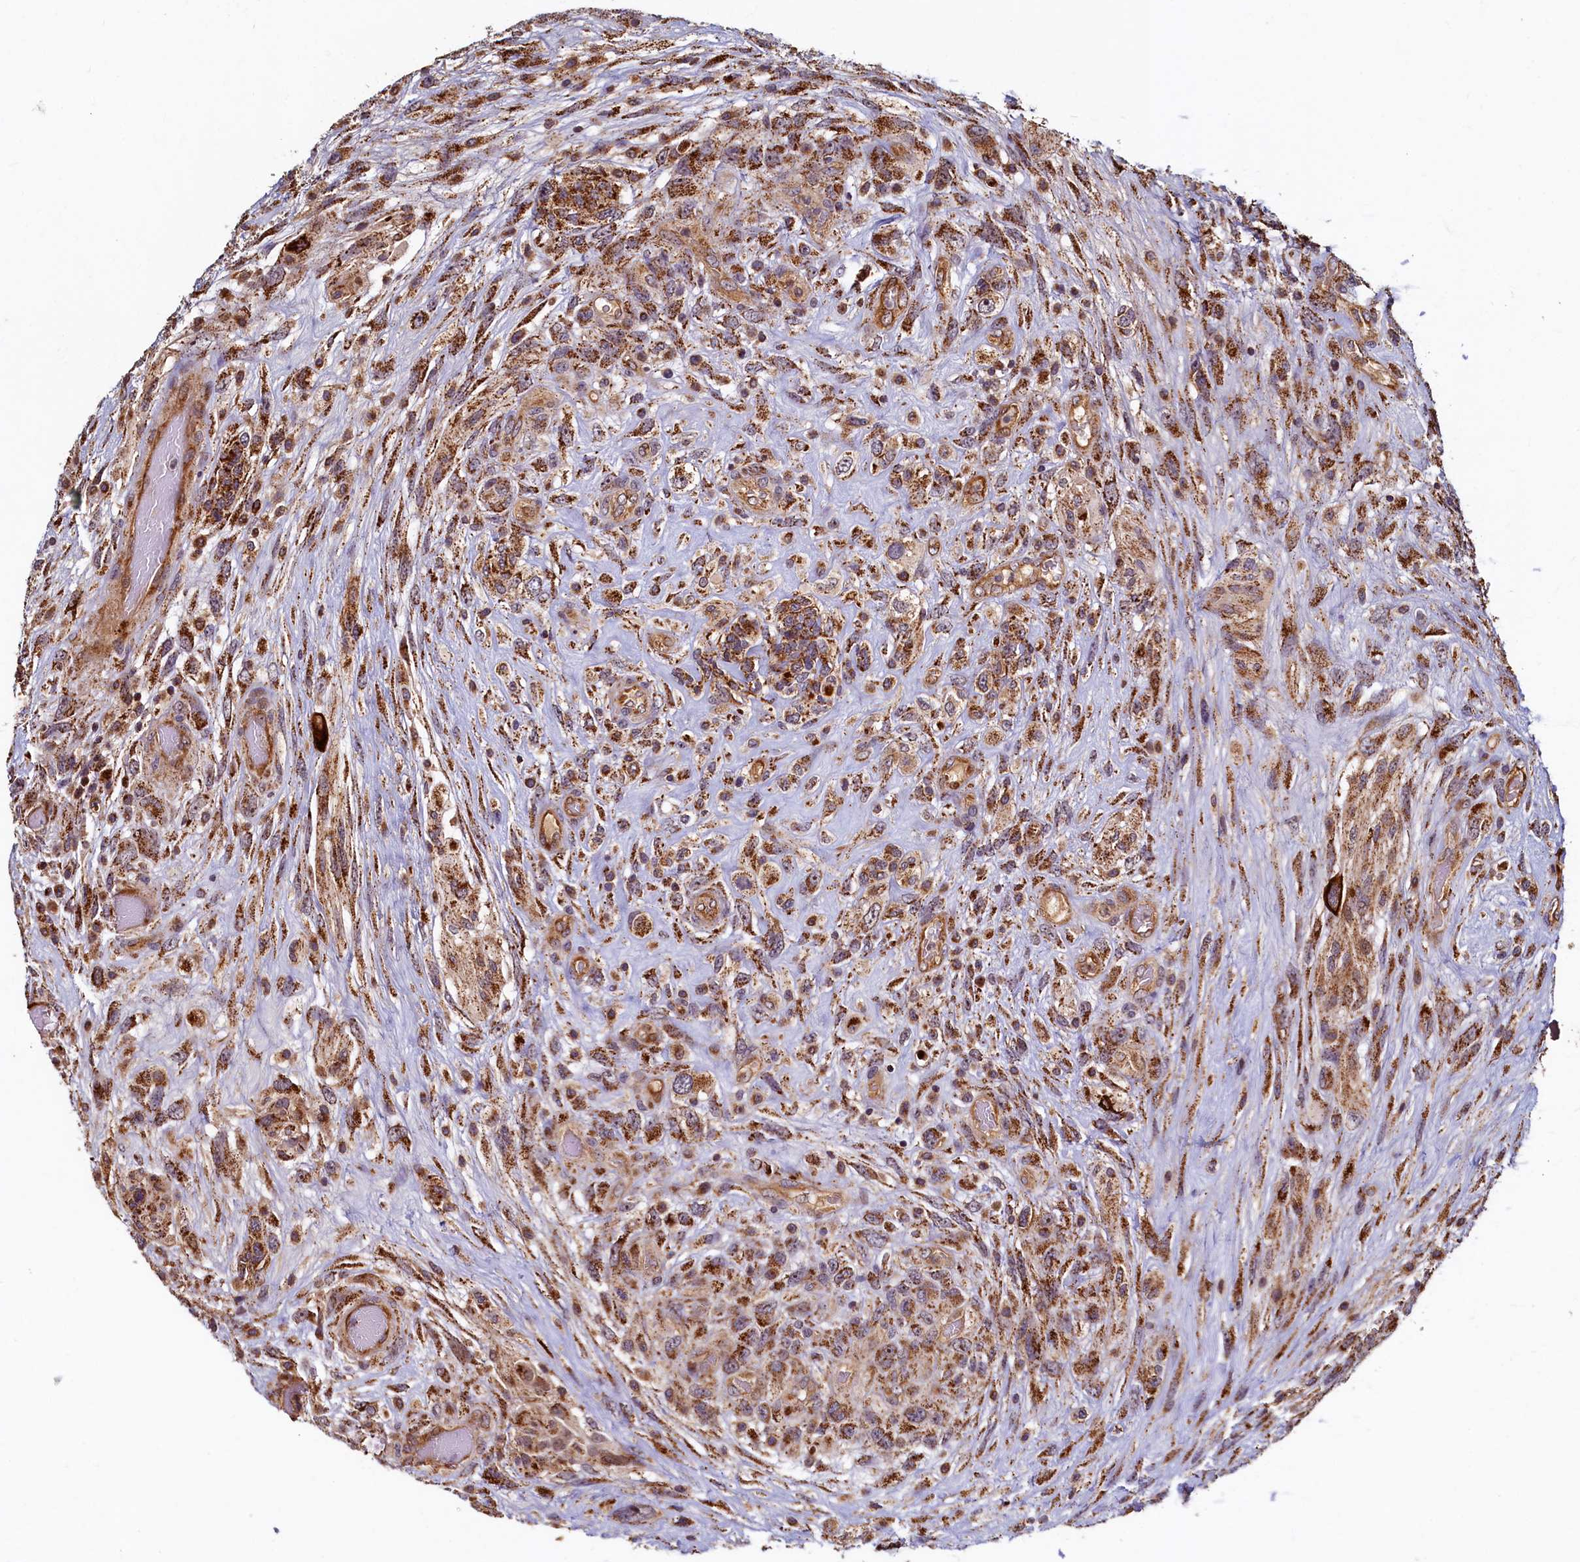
{"staining": {"intensity": "moderate", "quantity": ">75%", "location": "cytoplasmic/membranous"}, "tissue": "glioma", "cell_type": "Tumor cells", "image_type": "cancer", "snomed": [{"axis": "morphology", "description": "Glioma, malignant, High grade"}, {"axis": "topography", "description": "Brain"}], "caption": "Immunohistochemical staining of malignant glioma (high-grade) shows moderate cytoplasmic/membranous protein staining in approximately >75% of tumor cells. (DAB (3,3'-diaminobenzidine) IHC, brown staining for protein, blue staining for nuclei).", "gene": "NCKAP5L", "patient": {"sex": "male", "age": 61}}